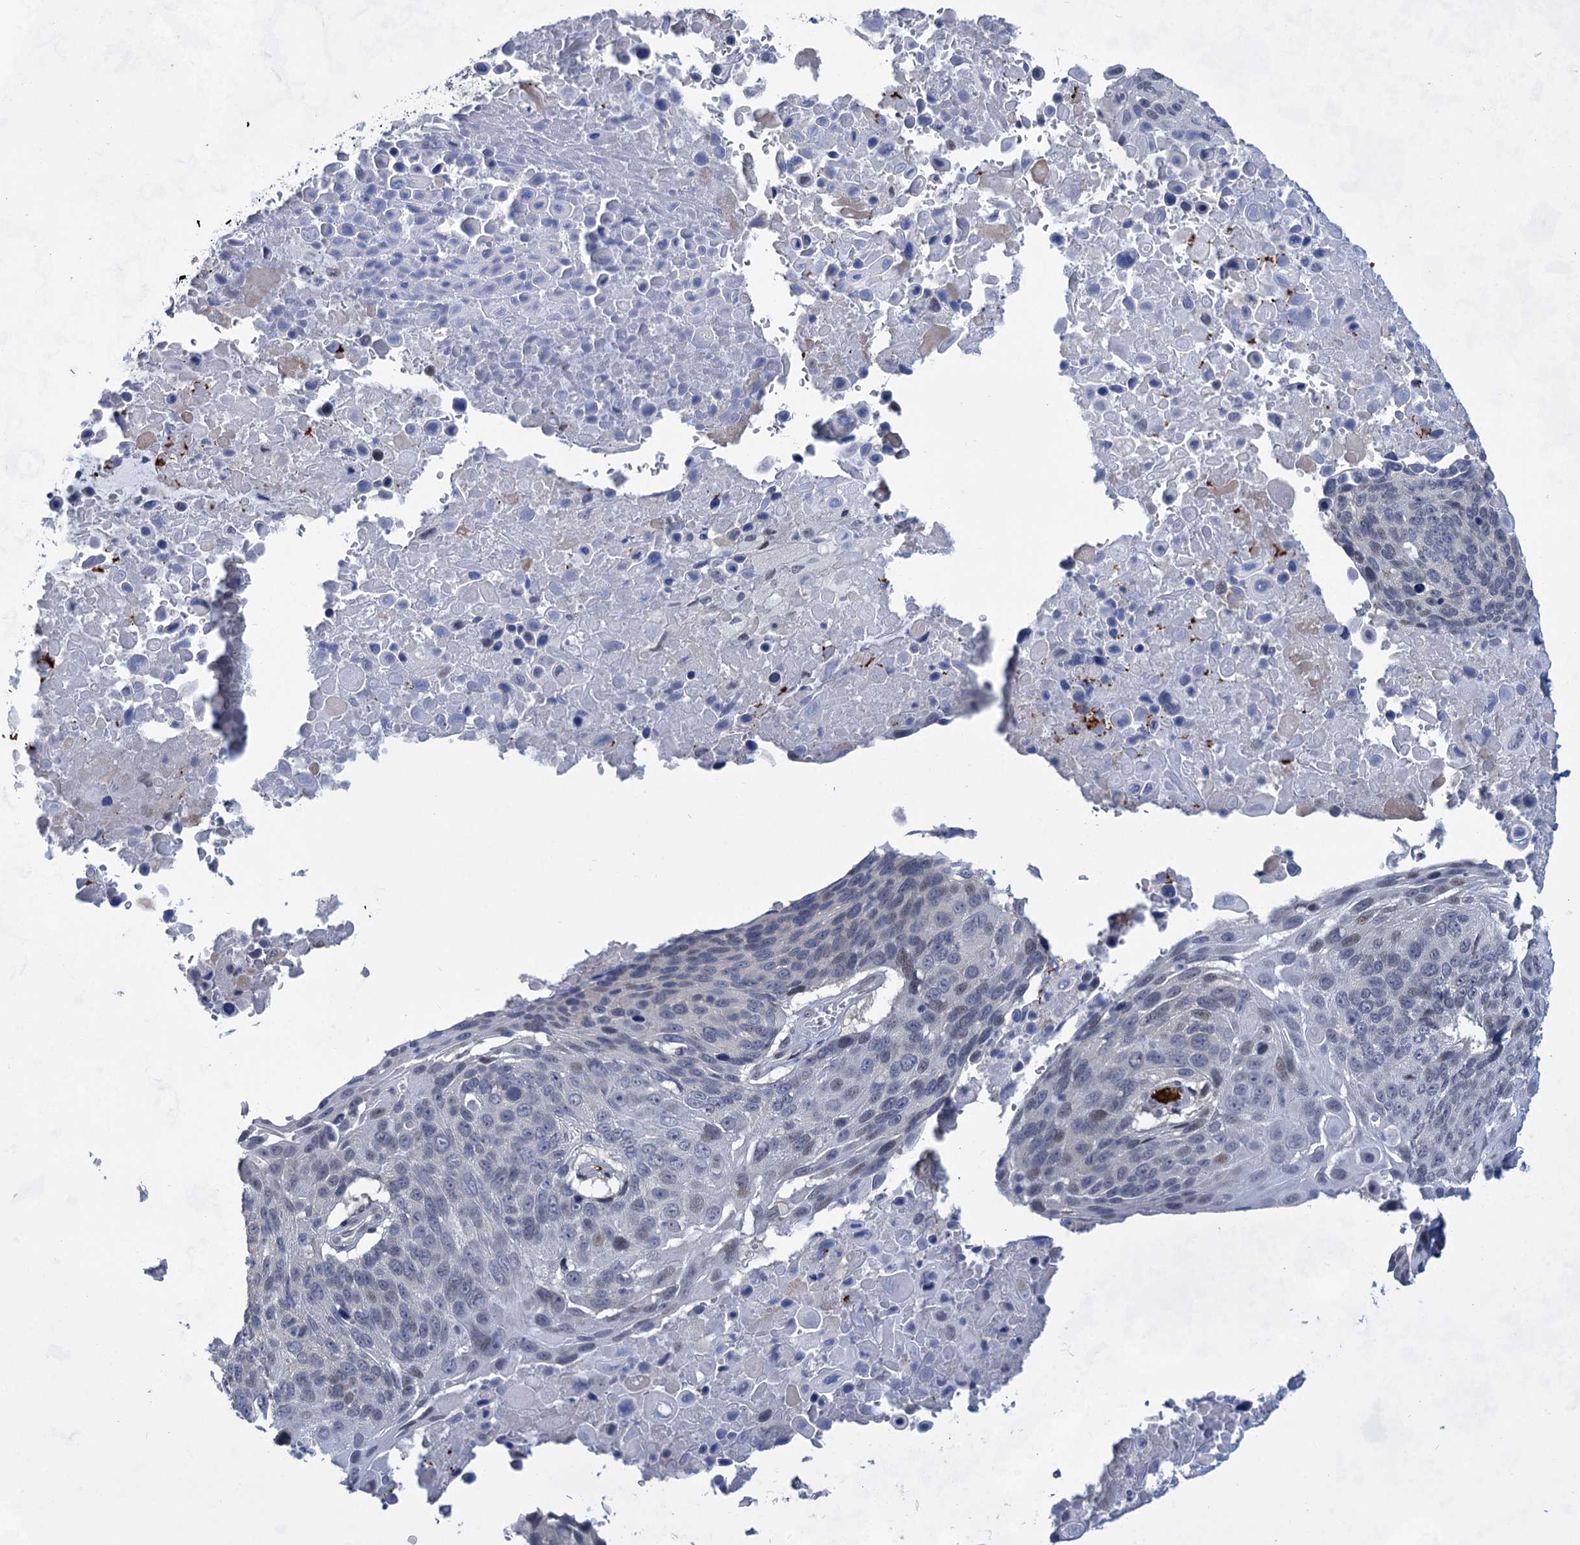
{"staining": {"intensity": "weak", "quantity": "<25%", "location": "nuclear"}, "tissue": "lung cancer", "cell_type": "Tumor cells", "image_type": "cancer", "snomed": [{"axis": "morphology", "description": "Squamous cell carcinoma, NOS"}, {"axis": "topography", "description": "Lung"}], "caption": "Tumor cells show no significant protein staining in lung cancer.", "gene": "MON2", "patient": {"sex": "male", "age": 66}}